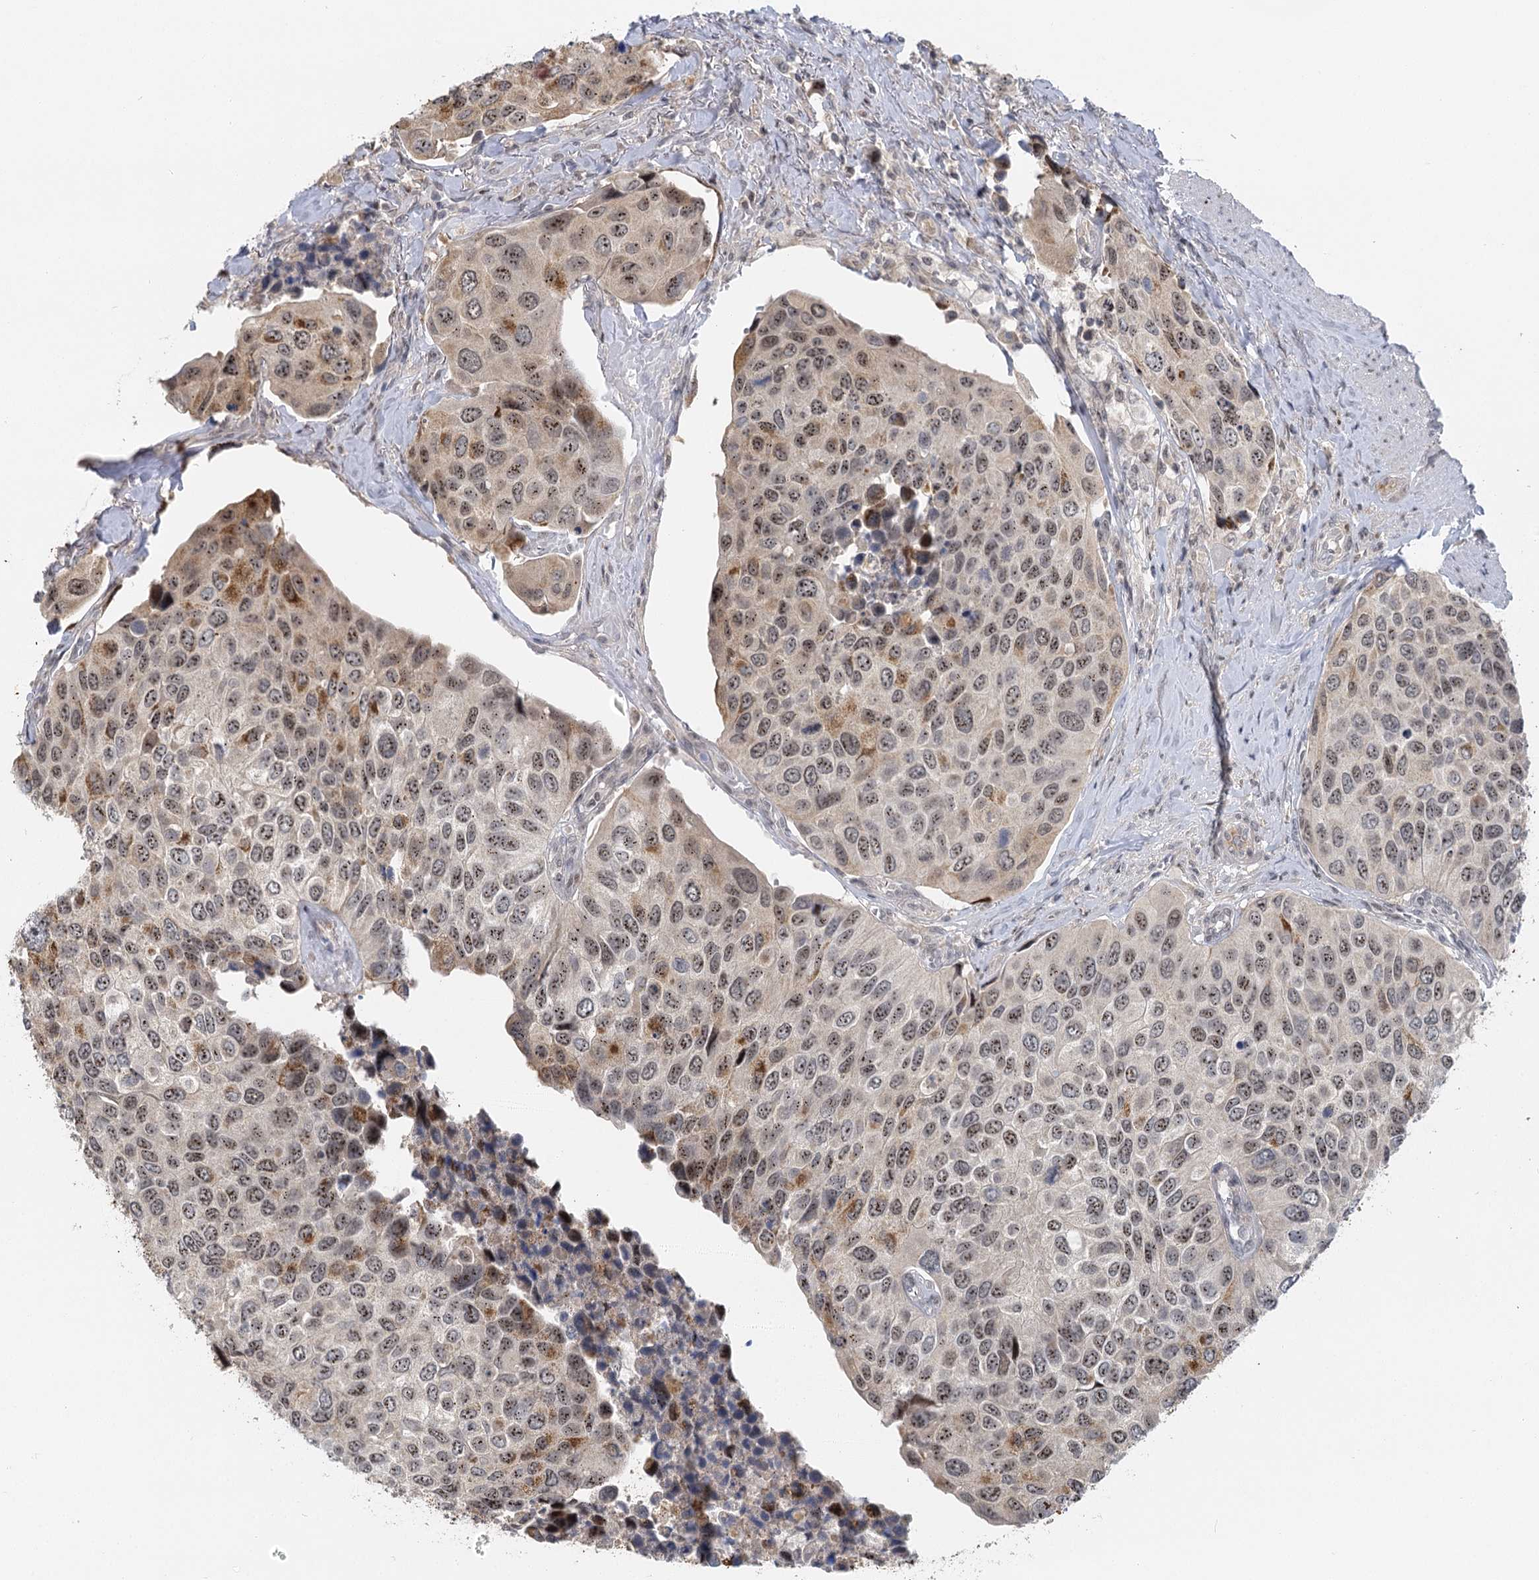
{"staining": {"intensity": "moderate", "quantity": ">75%", "location": "cytoplasmic/membranous,nuclear"}, "tissue": "urothelial cancer", "cell_type": "Tumor cells", "image_type": "cancer", "snomed": [{"axis": "morphology", "description": "Urothelial carcinoma, High grade"}, {"axis": "topography", "description": "Urinary bladder"}], "caption": "Protein expression analysis of human high-grade urothelial carcinoma reveals moderate cytoplasmic/membranous and nuclear expression in approximately >75% of tumor cells. Nuclei are stained in blue.", "gene": "IL11RA", "patient": {"sex": "male", "age": 74}}